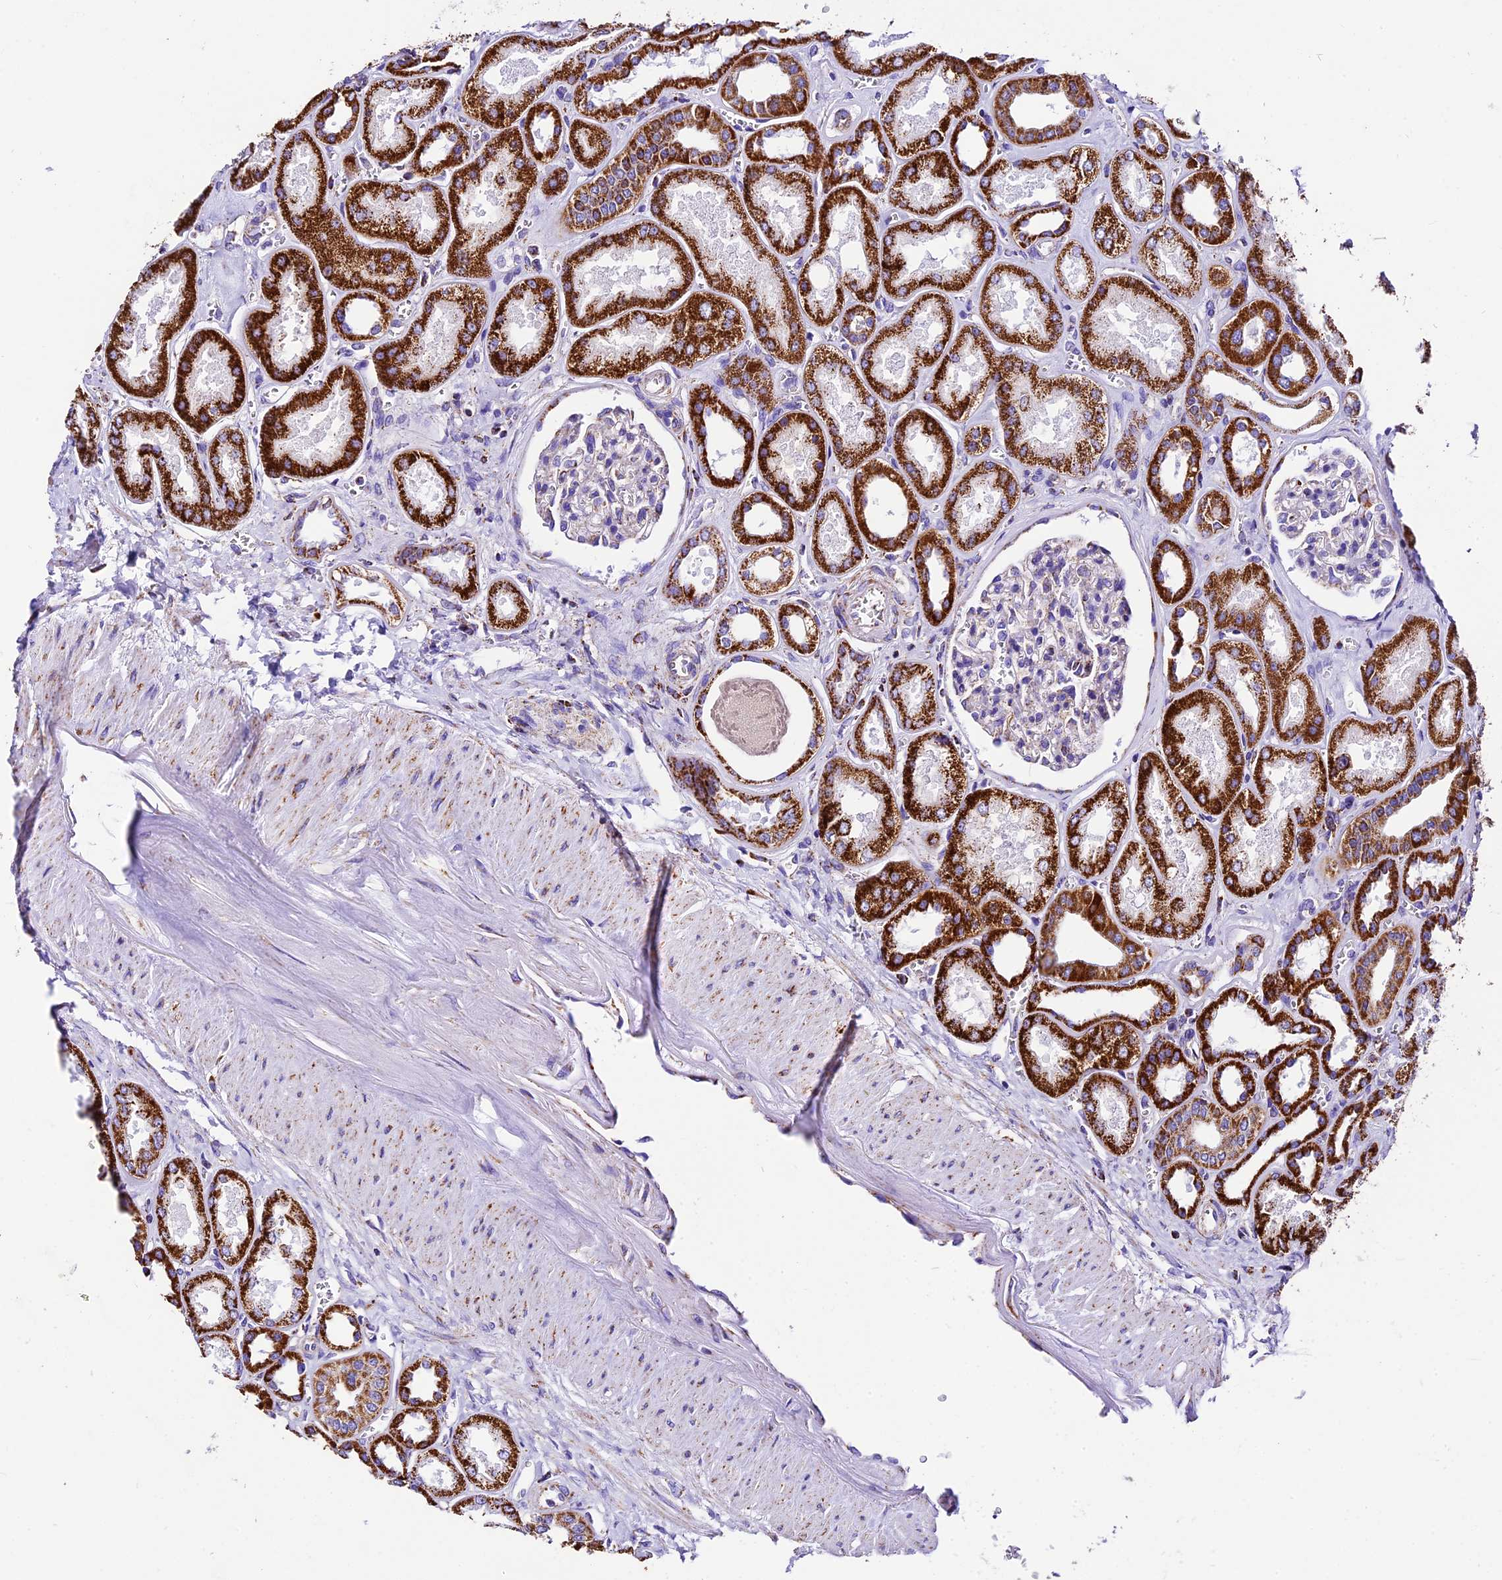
{"staining": {"intensity": "negative", "quantity": "none", "location": "none"}, "tissue": "kidney", "cell_type": "Cells in glomeruli", "image_type": "normal", "snomed": [{"axis": "morphology", "description": "Normal tissue, NOS"}, {"axis": "morphology", "description": "Adenocarcinoma, NOS"}, {"axis": "topography", "description": "Kidney"}], "caption": "This is an immunohistochemistry histopathology image of benign kidney. There is no staining in cells in glomeruli.", "gene": "DCAF5", "patient": {"sex": "female", "age": 68}}